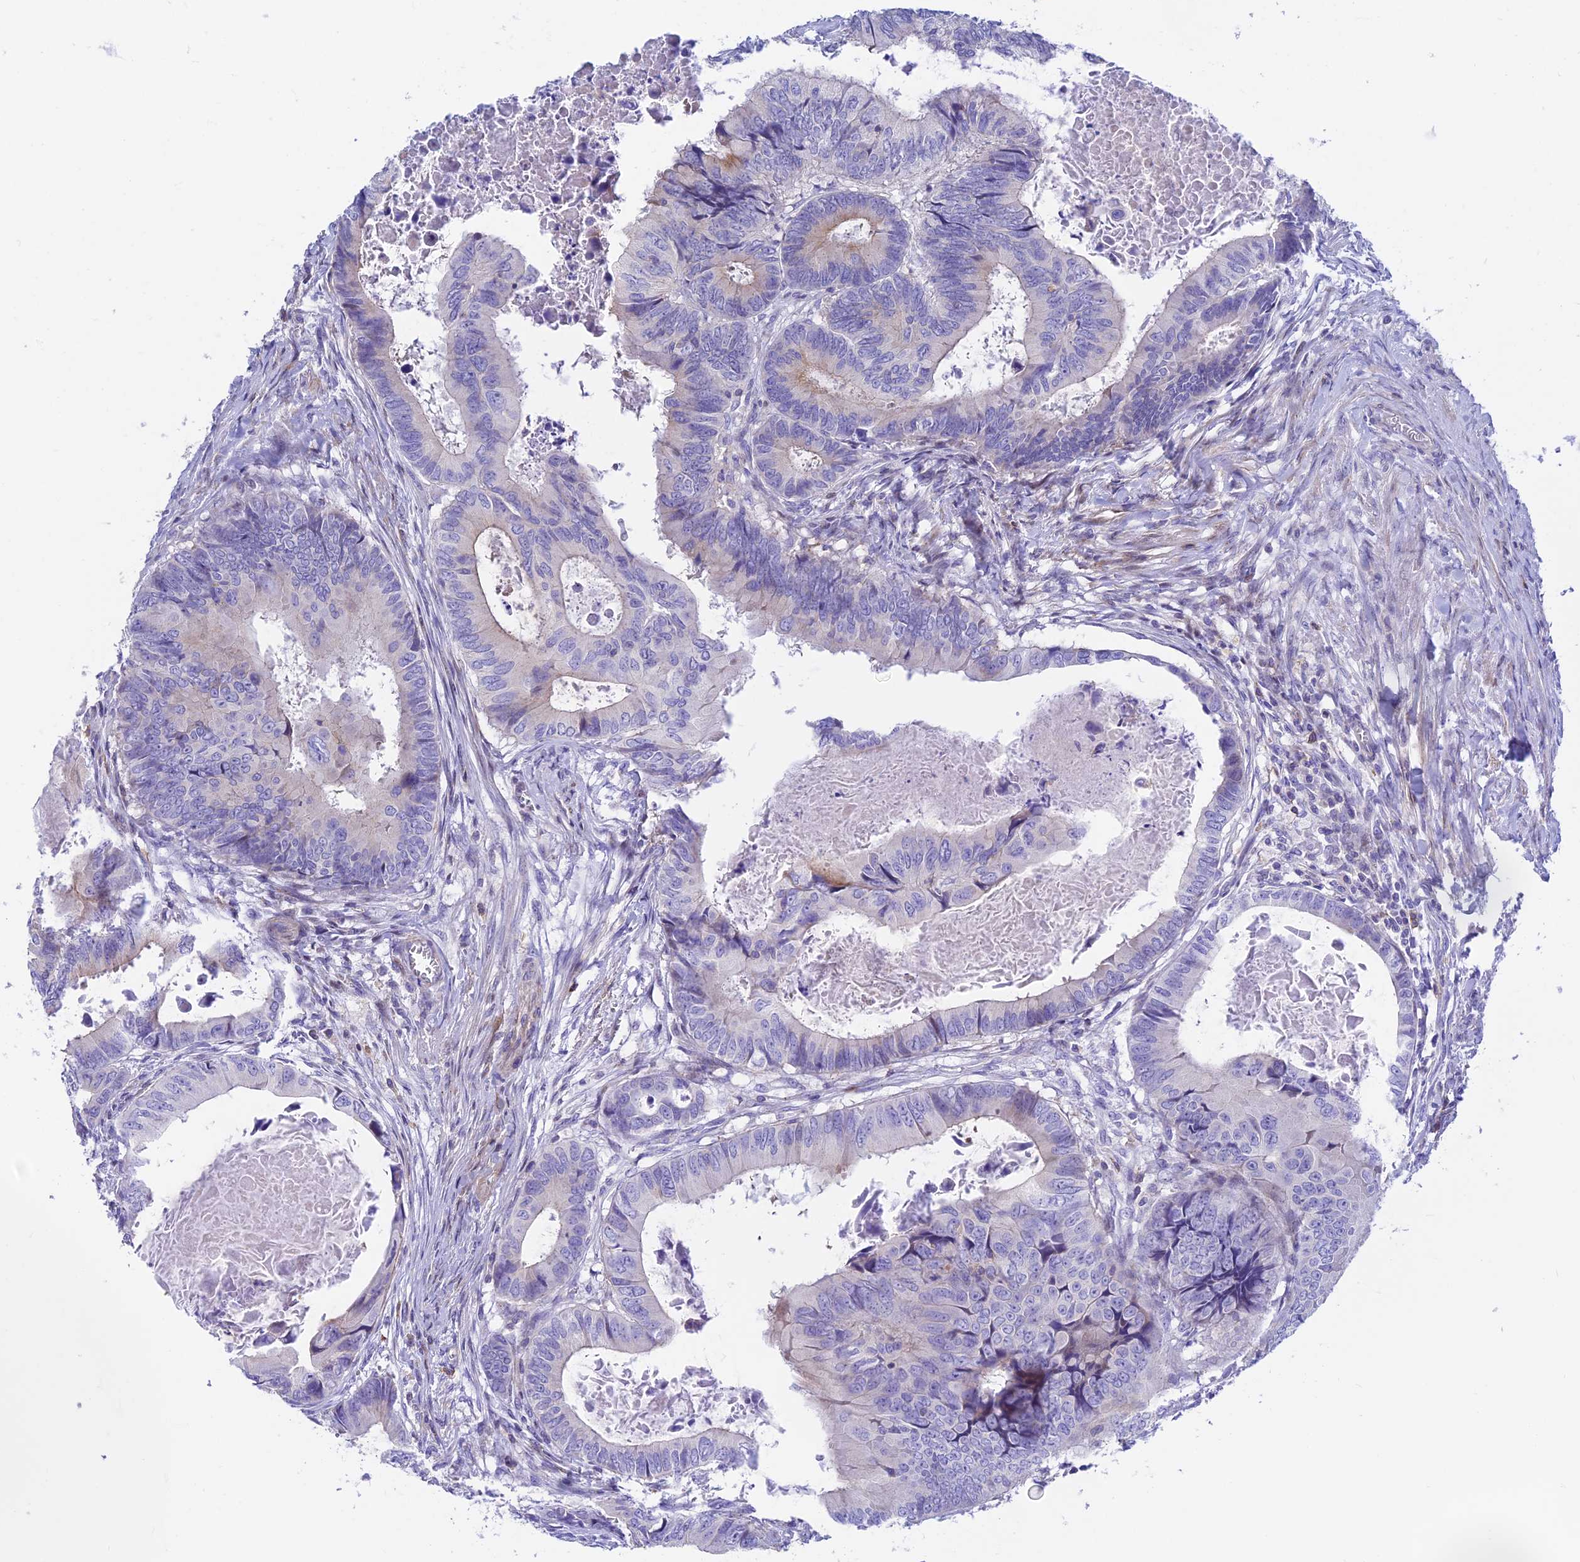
{"staining": {"intensity": "negative", "quantity": "none", "location": "none"}, "tissue": "colorectal cancer", "cell_type": "Tumor cells", "image_type": "cancer", "snomed": [{"axis": "morphology", "description": "Adenocarcinoma, NOS"}, {"axis": "topography", "description": "Colon"}], "caption": "This is an IHC image of colorectal adenocarcinoma. There is no positivity in tumor cells.", "gene": "PRIM1", "patient": {"sex": "male", "age": 85}}